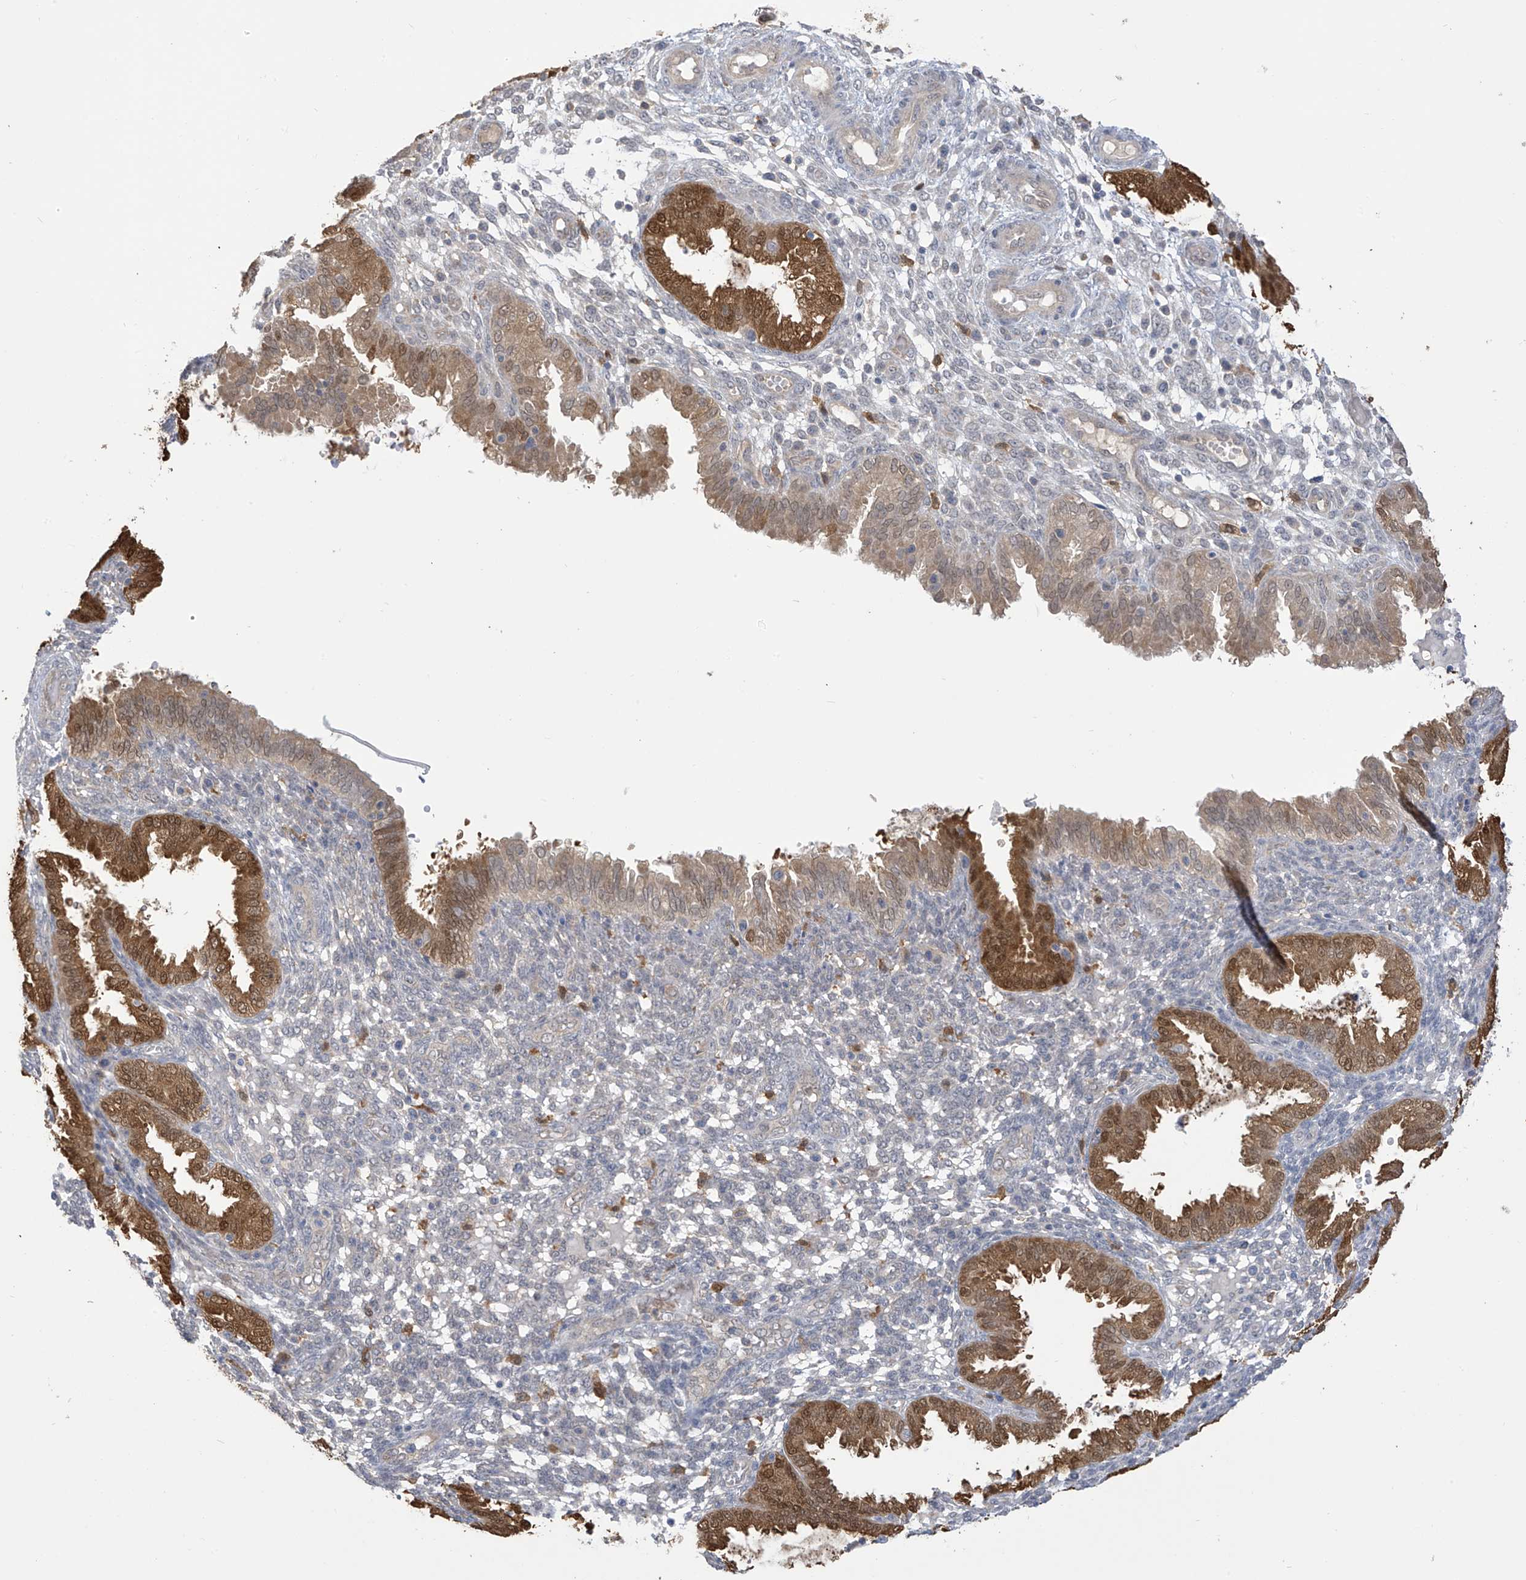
{"staining": {"intensity": "negative", "quantity": "none", "location": "none"}, "tissue": "endometrium", "cell_type": "Cells in endometrial stroma", "image_type": "normal", "snomed": [{"axis": "morphology", "description": "Normal tissue, NOS"}, {"axis": "topography", "description": "Endometrium"}], "caption": "Endometrium was stained to show a protein in brown. There is no significant positivity in cells in endometrial stroma. (DAB (3,3'-diaminobenzidine) IHC visualized using brightfield microscopy, high magnification).", "gene": "IDH1", "patient": {"sex": "female", "age": 33}}